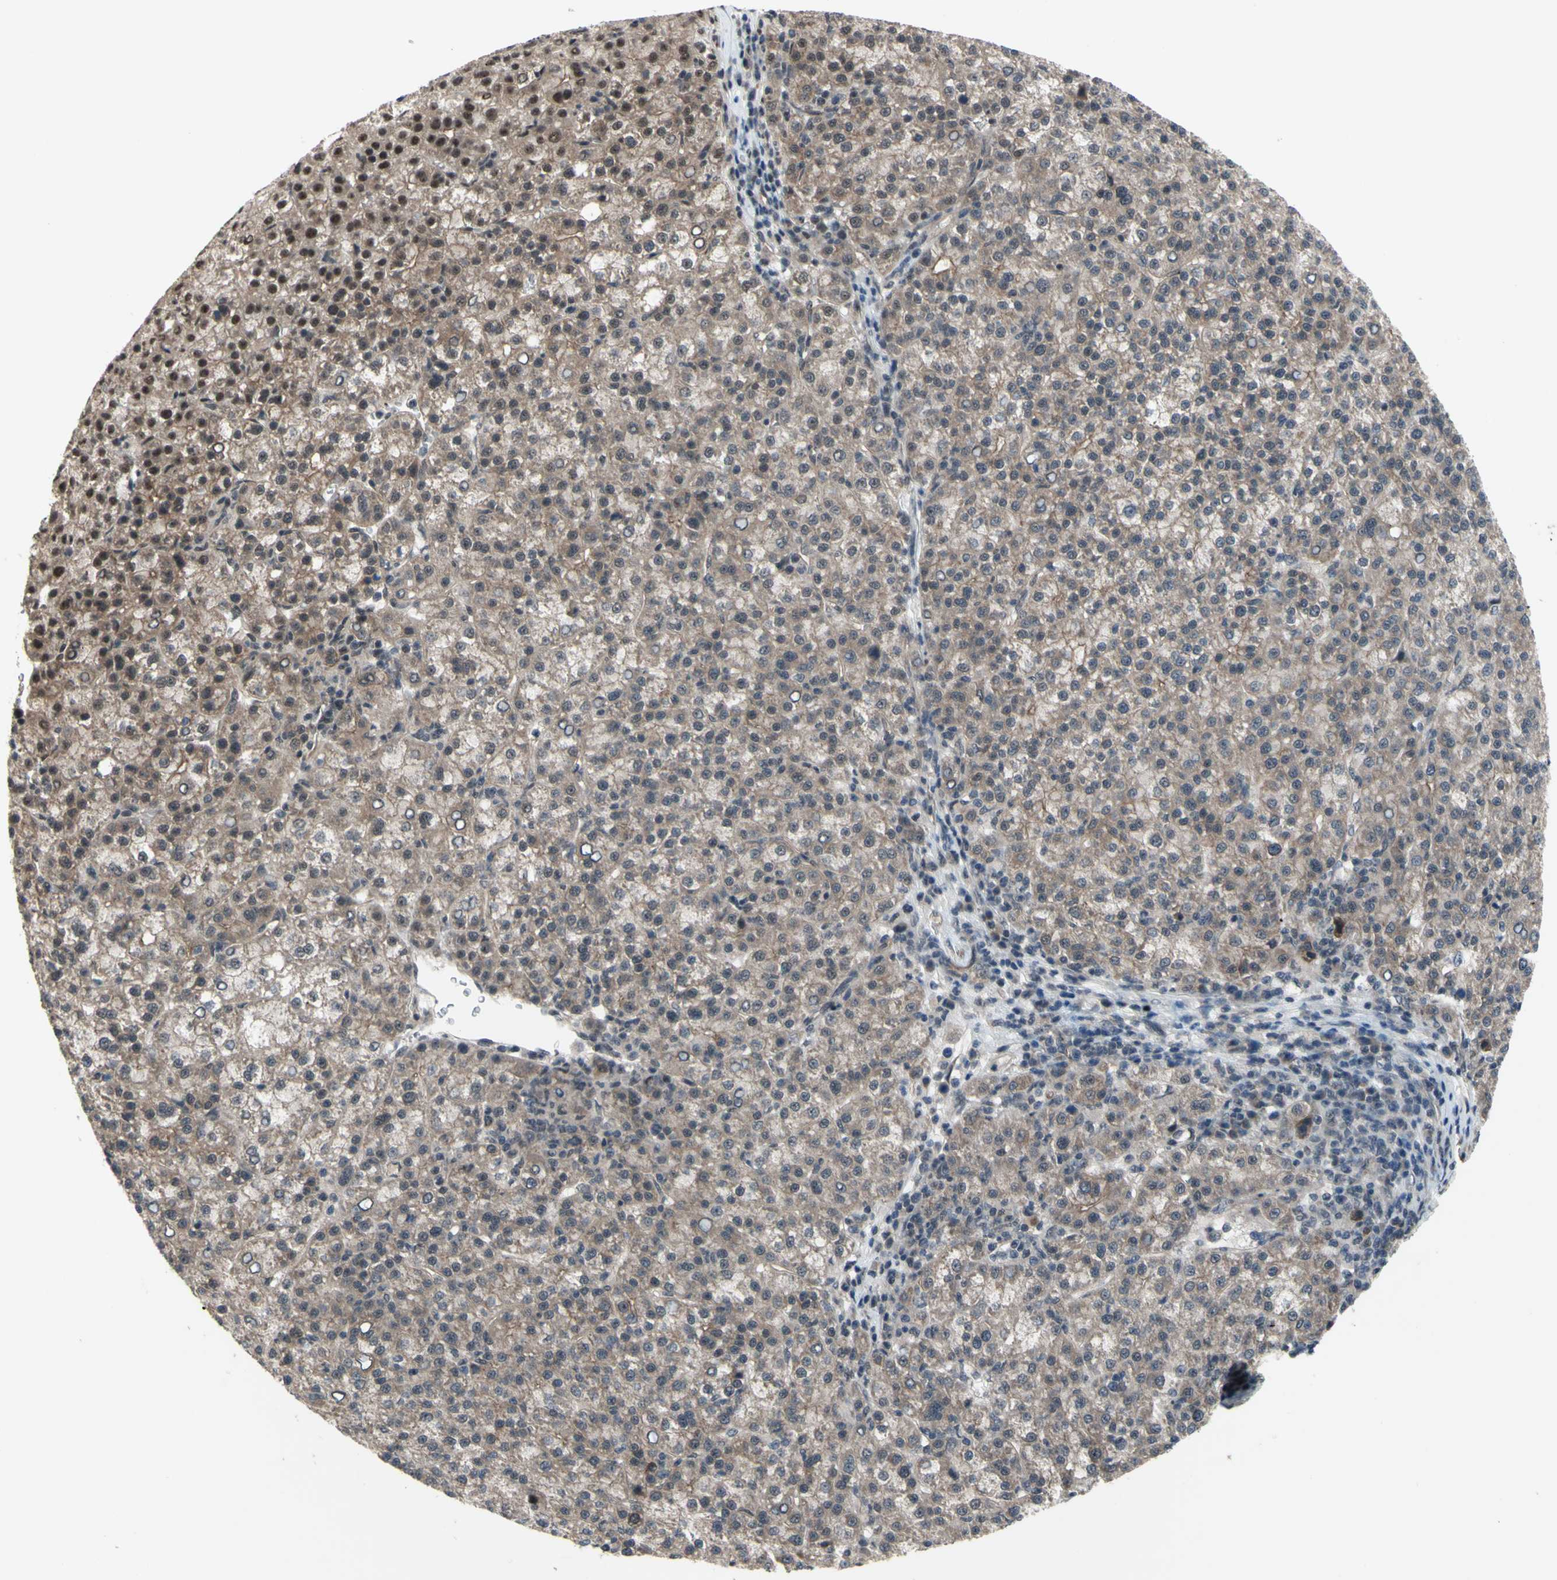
{"staining": {"intensity": "weak", "quantity": ">75%", "location": "cytoplasmic/membranous"}, "tissue": "liver cancer", "cell_type": "Tumor cells", "image_type": "cancer", "snomed": [{"axis": "morphology", "description": "Carcinoma, Hepatocellular, NOS"}, {"axis": "topography", "description": "Liver"}], "caption": "Tumor cells exhibit weak cytoplasmic/membranous expression in about >75% of cells in hepatocellular carcinoma (liver).", "gene": "TRDMT1", "patient": {"sex": "female", "age": 58}}